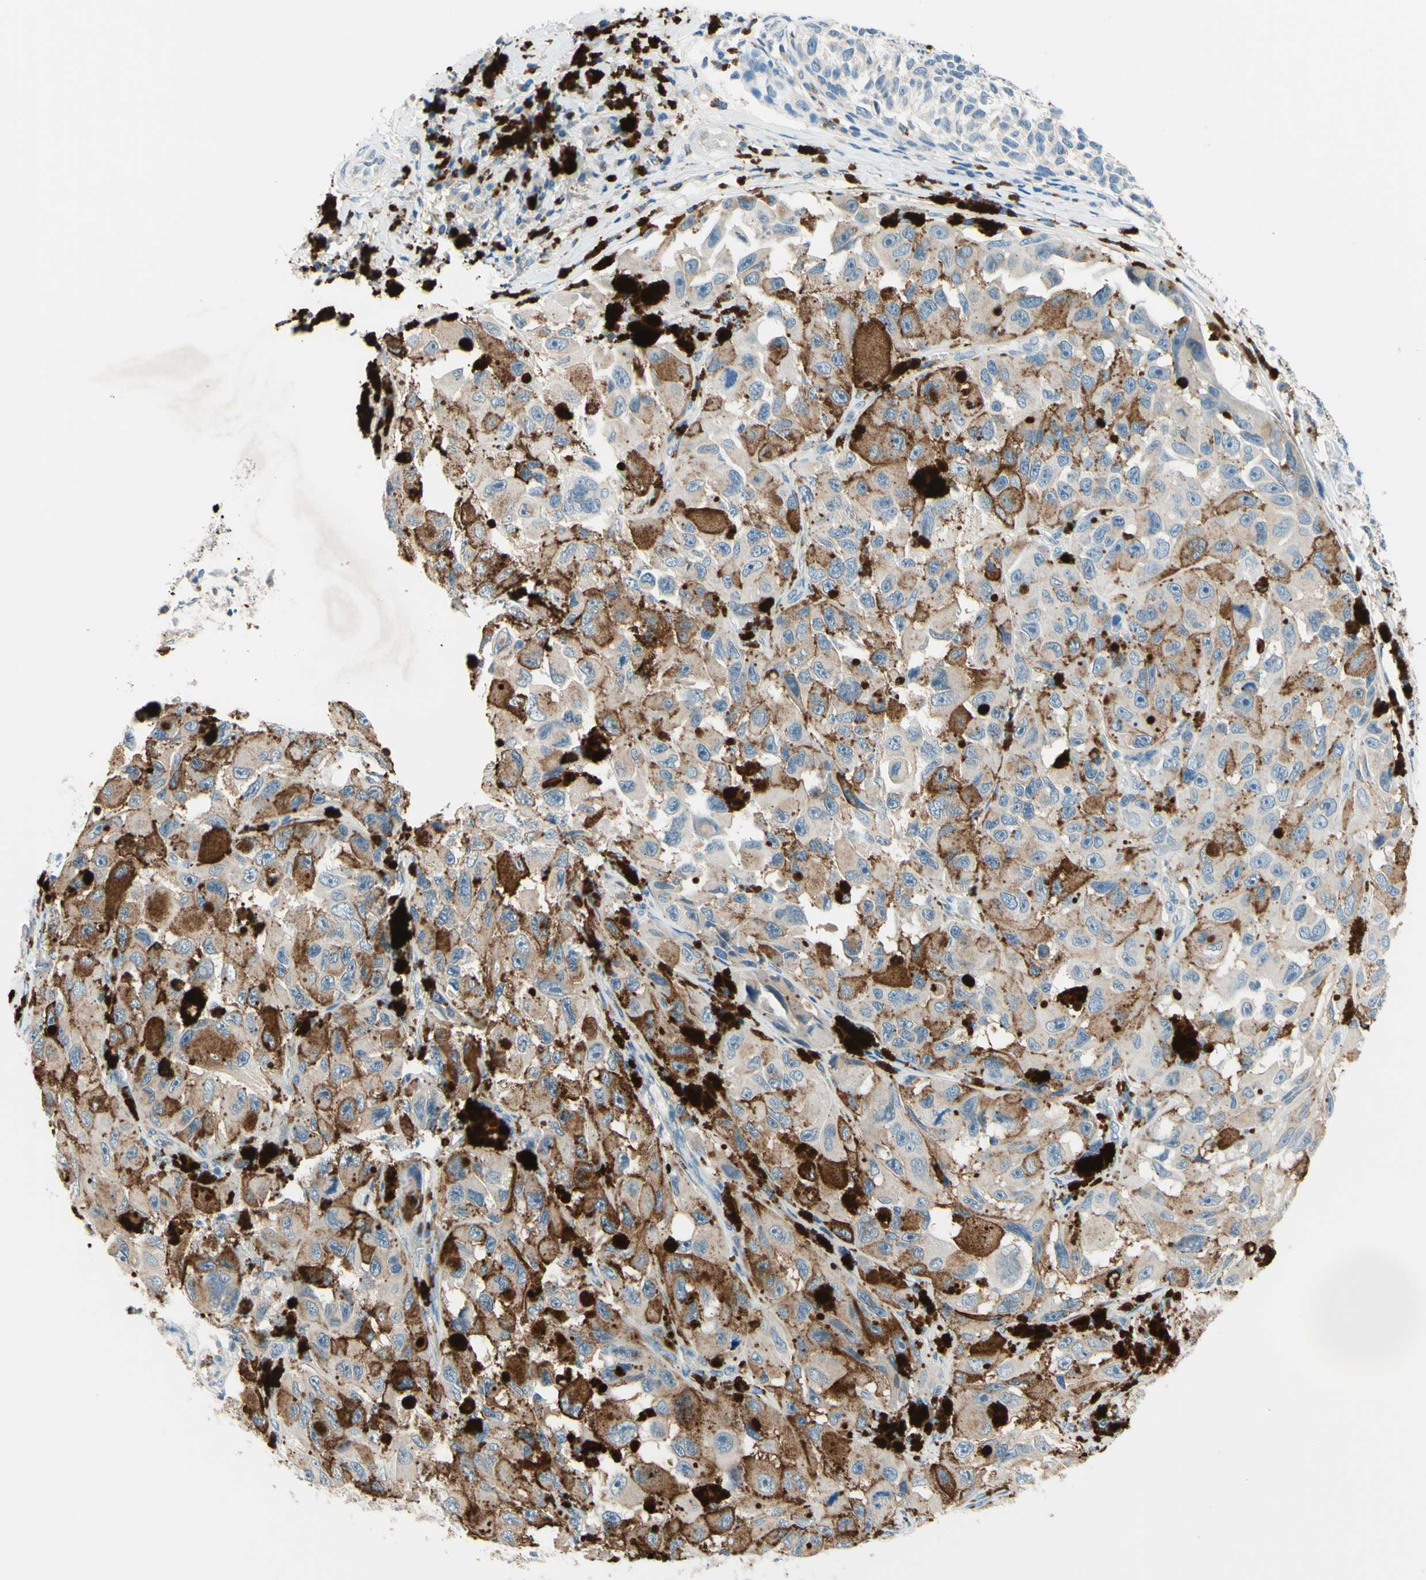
{"staining": {"intensity": "weak", "quantity": "25%-75%", "location": "cytoplasmic/membranous"}, "tissue": "melanoma", "cell_type": "Tumor cells", "image_type": "cancer", "snomed": [{"axis": "morphology", "description": "Malignant melanoma, NOS"}, {"axis": "topography", "description": "Skin"}], "caption": "Brown immunohistochemical staining in human melanoma reveals weak cytoplasmic/membranous positivity in about 25%-75% of tumor cells.", "gene": "SIGLEC9", "patient": {"sex": "female", "age": 73}}